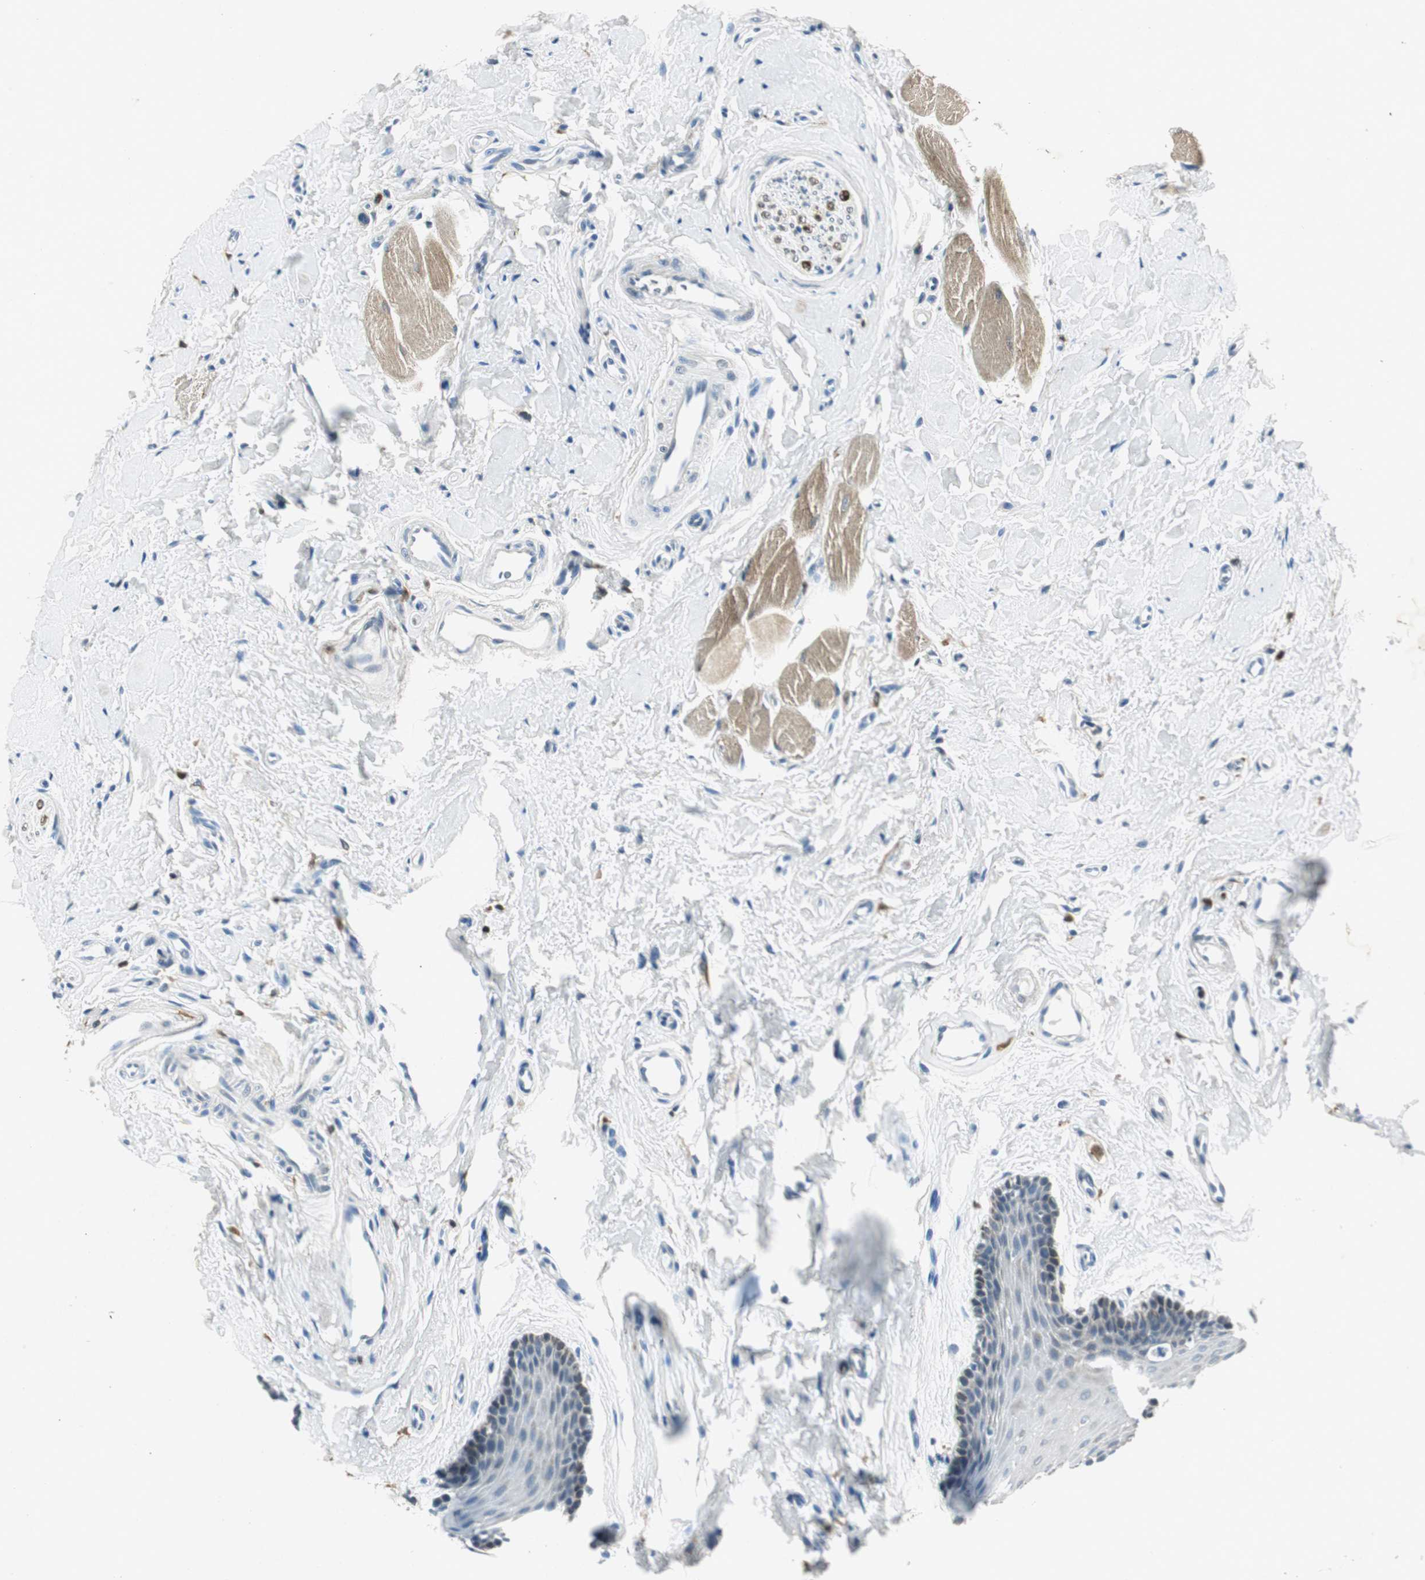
{"staining": {"intensity": "weak", "quantity": "25%-75%", "location": "cytoplasmic/membranous"}, "tissue": "oral mucosa", "cell_type": "Squamous epithelial cells", "image_type": "normal", "snomed": [{"axis": "morphology", "description": "Normal tissue, NOS"}, {"axis": "topography", "description": "Oral tissue"}], "caption": "An immunohistochemistry photomicrograph of benign tissue is shown. Protein staining in brown shows weak cytoplasmic/membranous positivity in oral mucosa within squamous epithelial cells.", "gene": "ME1", "patient": {"sex": "male", "age": 62}}